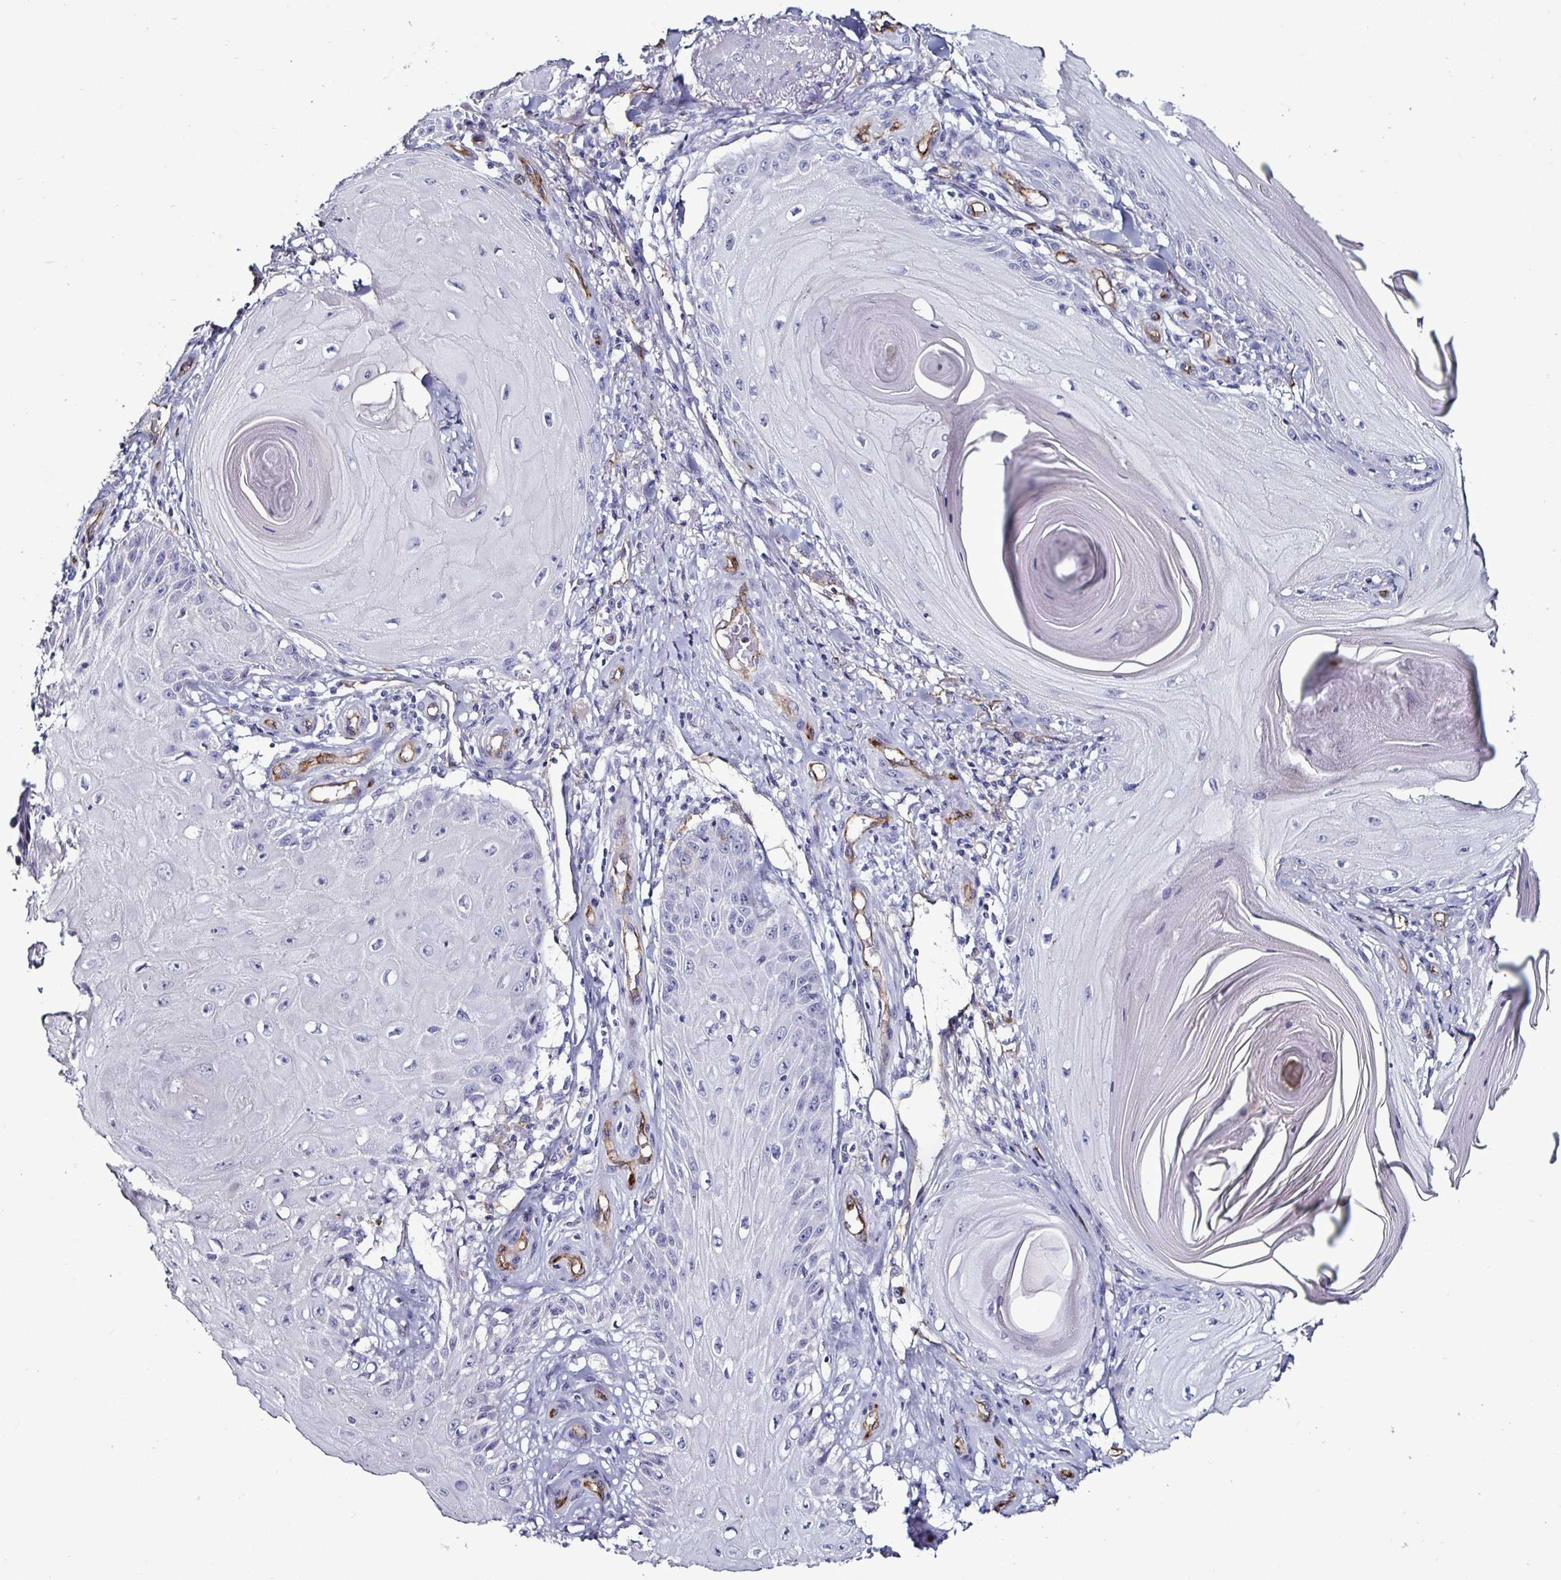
{"staining": {"intensity": "negative", "quantity": "none", "location": "none"}, "tissue": "skin cancer", "cell_type": "Tumor cells", "image_type": "cancer", "snomed": [{"axis": "morphology", "description": "Squamous cell carcinoma, NOS"}, {"axis": "topography", "description": "Skin"}], "caption": "This is a image of IHC staining of skin squamous cell carcinoma, which shows no positivity in tumor cells. Brightfield microscopy of IHC stained with DAB (brown) and hematoxylin (blue), captured at high magnification.", "gene": "ACSBG2", "patient": {"sex": "female", "age": 77}}